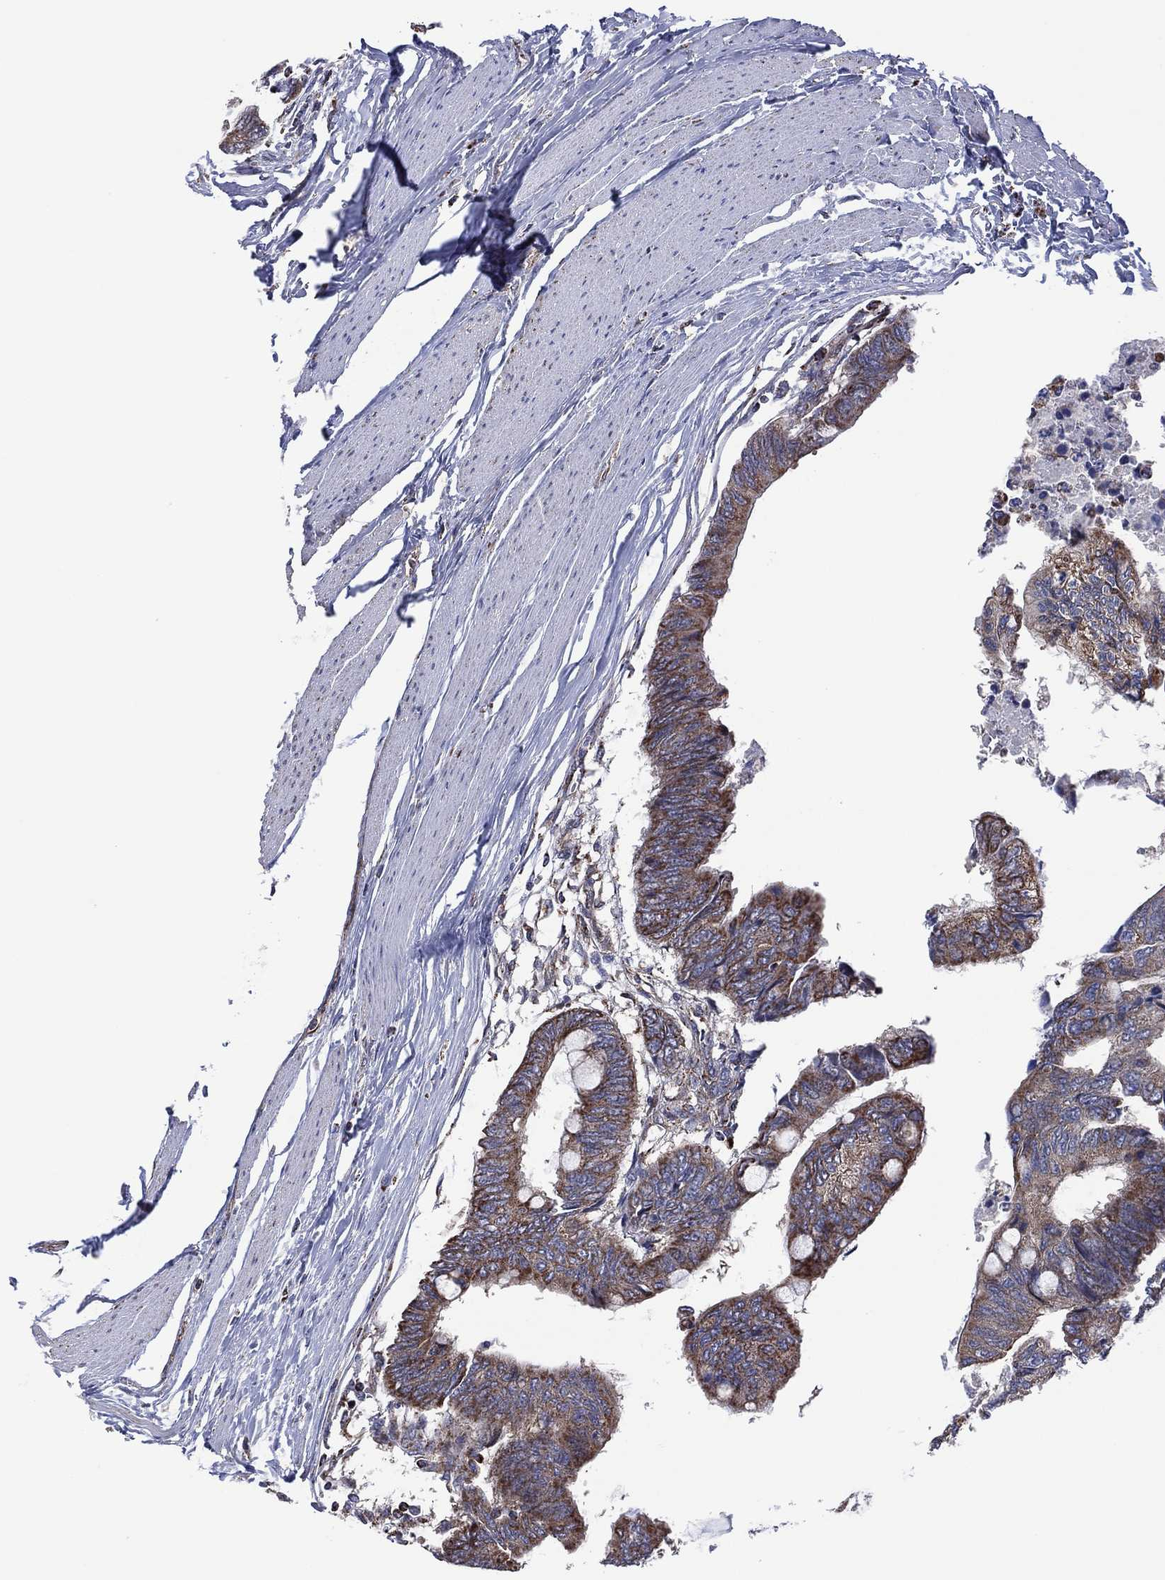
{"staining": {"intensity": "weak", "quantity": "25%-75%", "location": "cytoplasmic/membranous"}, "tissue": "colorectal cancer", "cell_type": "Tumor cells", "image_type": "cancer", "snomed": [{"axis": "morphology", "description": "Normal tissue, NOS"}, {"axis": "morphology", "description": "Adenocarcinoma, NOS"}, {"axis": "topography", "description": "Rectum"}, {"axis": "topography", "description": "Peripheral nerve tissue"}], "caption": "Colorectal adenocarcinoma stained for a protein displays weak cytoplasmic/membranous positivity in tumor cells.", "gene": "PIDD1", "patient": {"sex": "male", "age": 92}}